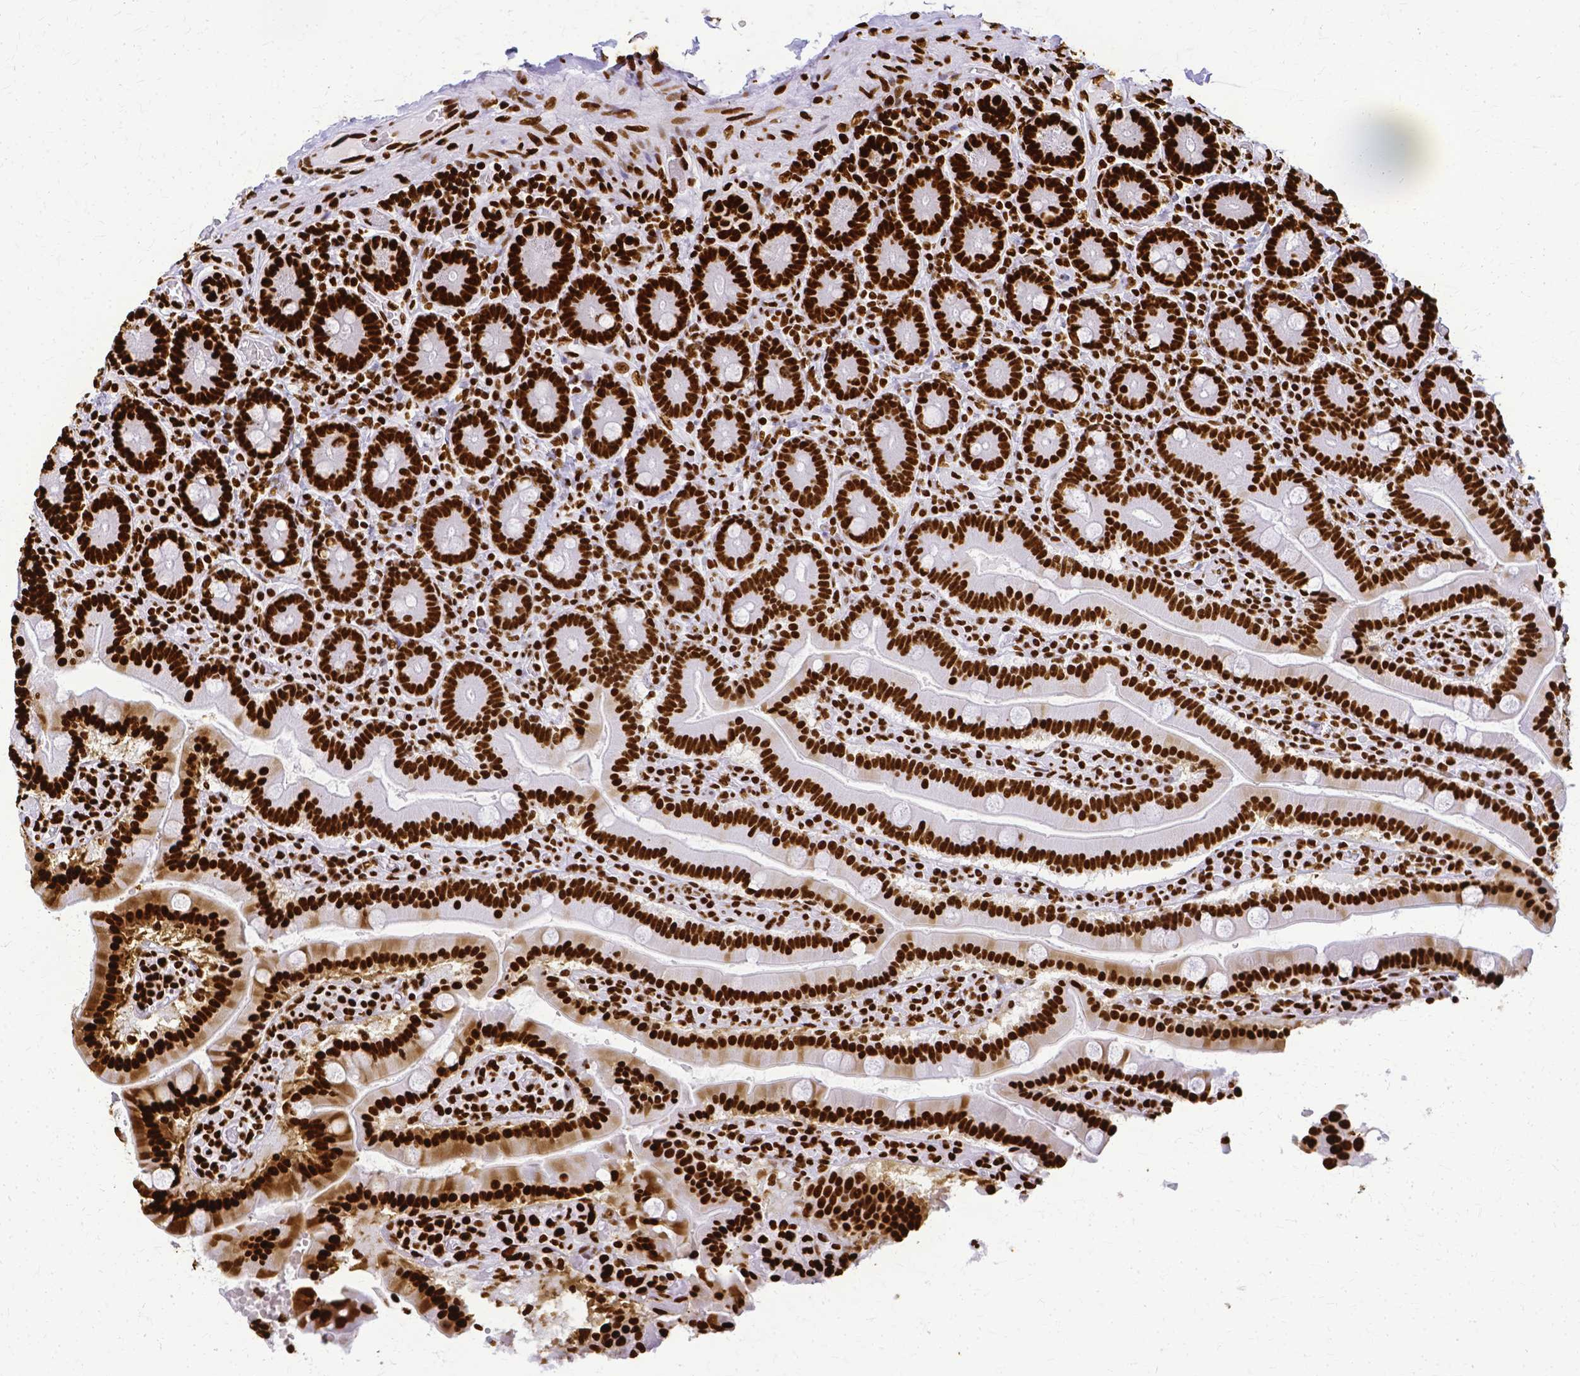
{"staining": {"intensity": "strong", "quantity": ">75%", "location": "nuclear"}, "tissue": "duodenum", "cell_type": "Glandular cells", "image_type": "normal", "snomed": [{"axis": "morphology", "description": "Normal tissue, NOS"}, {"axis": "topography", "description": "Duodenum"}], "caption": "The image shows a brown stain indicating the presence of a protein in the nuclear of glandular cells in duodenum.", "gene": "SFPQ", "patient": {"sex": "female", "age": 62}}